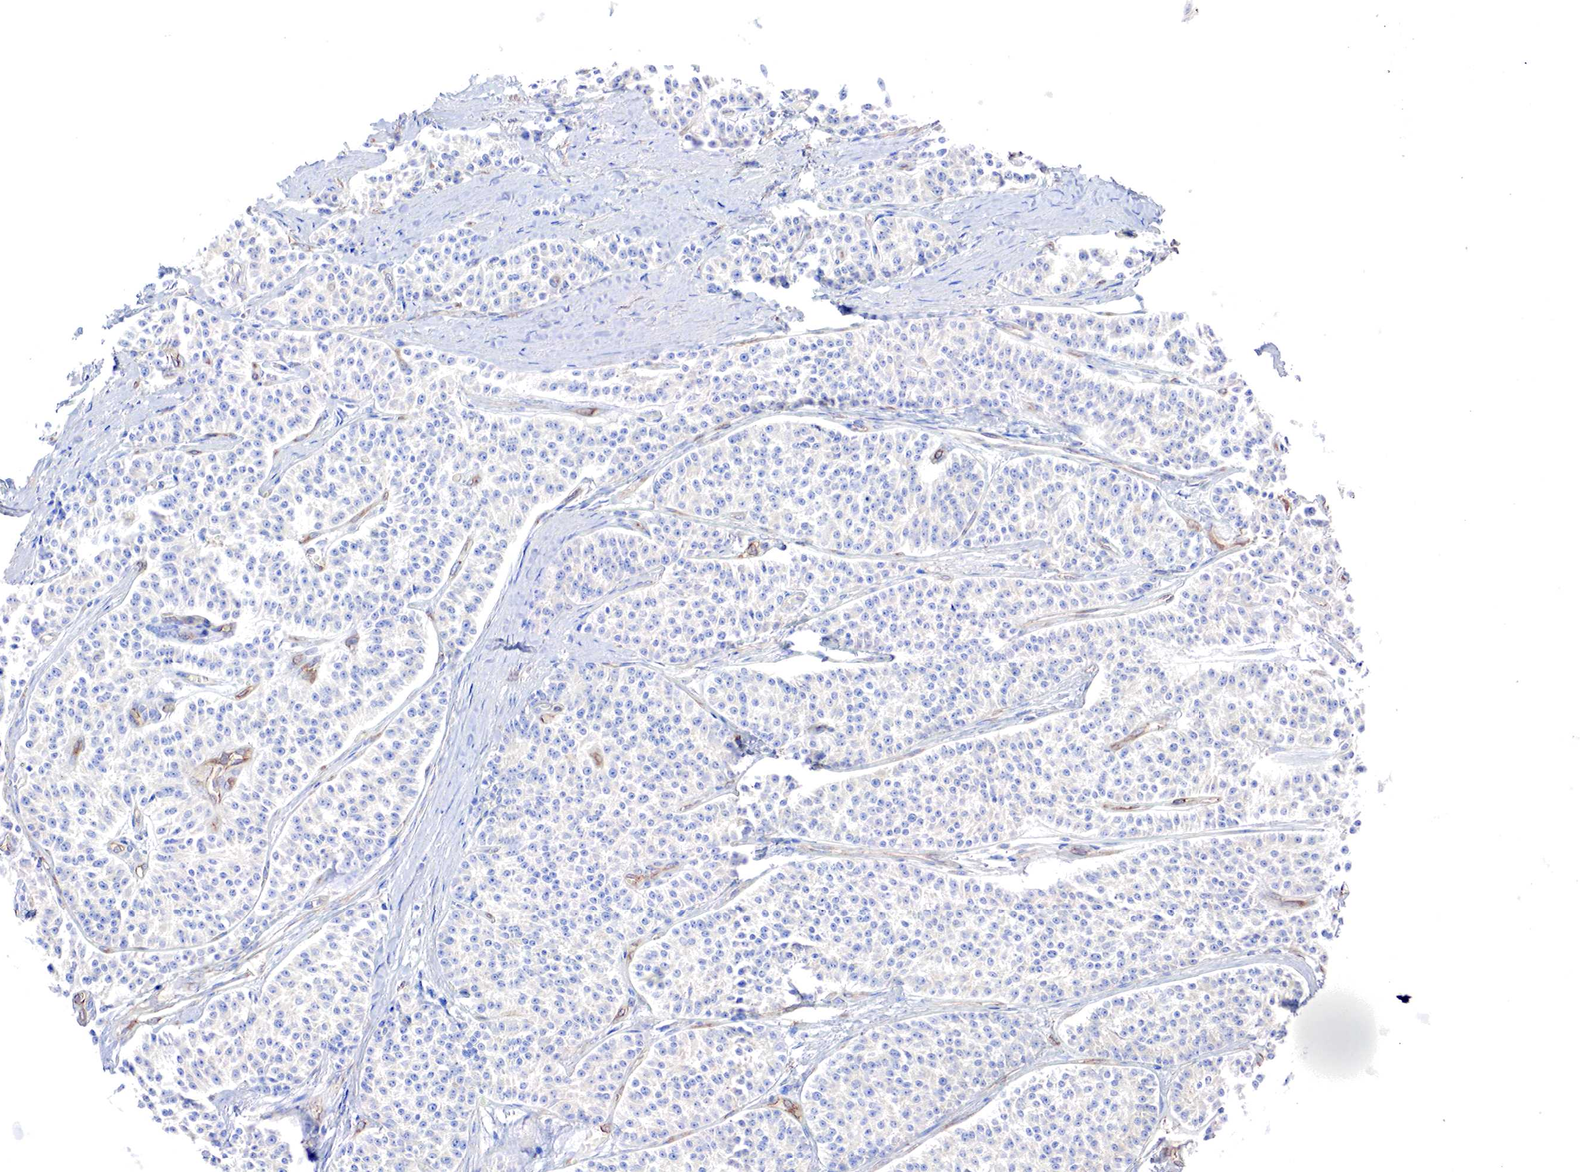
{"staining": {"intensity": "negative", "quantity": "none", "location": "none"}, "tissue": "carcinoid", "cell_type": "Tumor cells", "image_type": "cancer", "snomed": [{"axis": "morphology", "description": "Carcinoid, malignant, NOS"}, {"axis": "topography", "description": "Stomach"}], "caption": "Tumor cells show no significant staining in carcinoid (malignant).", "gene": "RDX", "patient": {"sex": "female", "age": 76}}